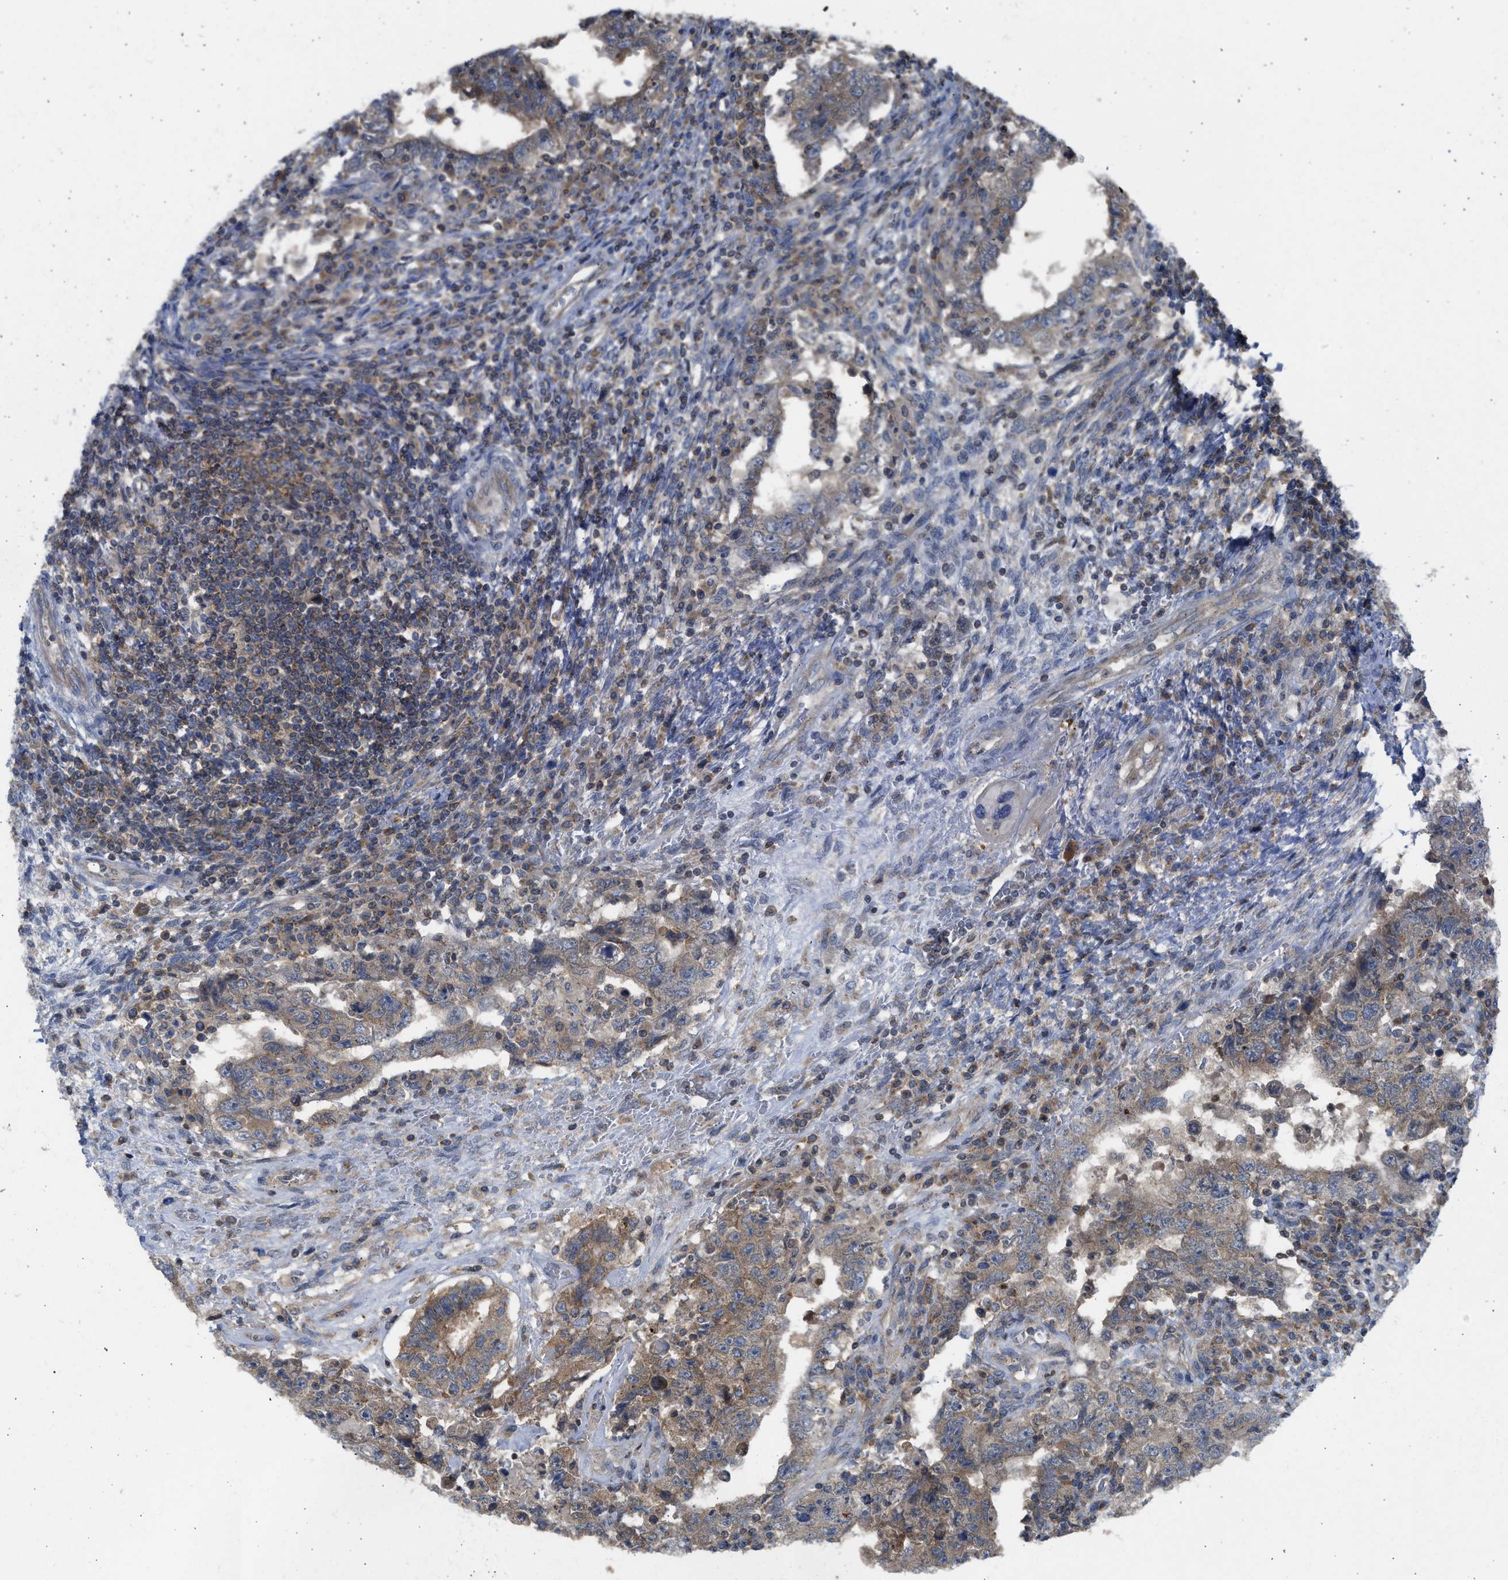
{"staining": {"intensity": "moderate", "quantity": ">75%", "location": "cytoplasmic/membranous"}, "tissue": "testis cancer", "cell_type": "Tumor cells", "image_type": "cancer", "snomed": [{"axis": "morphology", "description": "Carcinoma, Embryonal, NOS"}, {"axis": "topography", "description": "Testis"}], "caption": "Immunohistochemistry staining of testis cancer, which demonstrates medium levels of moderate cytoplasmic/membranous staining in approximately >75% of tumor cells indicating moderate cytoplasmic/membranous protein expression. The staining was performed using DAB (brown) for protein detection and nuclei were counterstained in hematoxylin (blue).", "gene": "CYP1A1", "patient": {"sex": "male", "age": 26}}